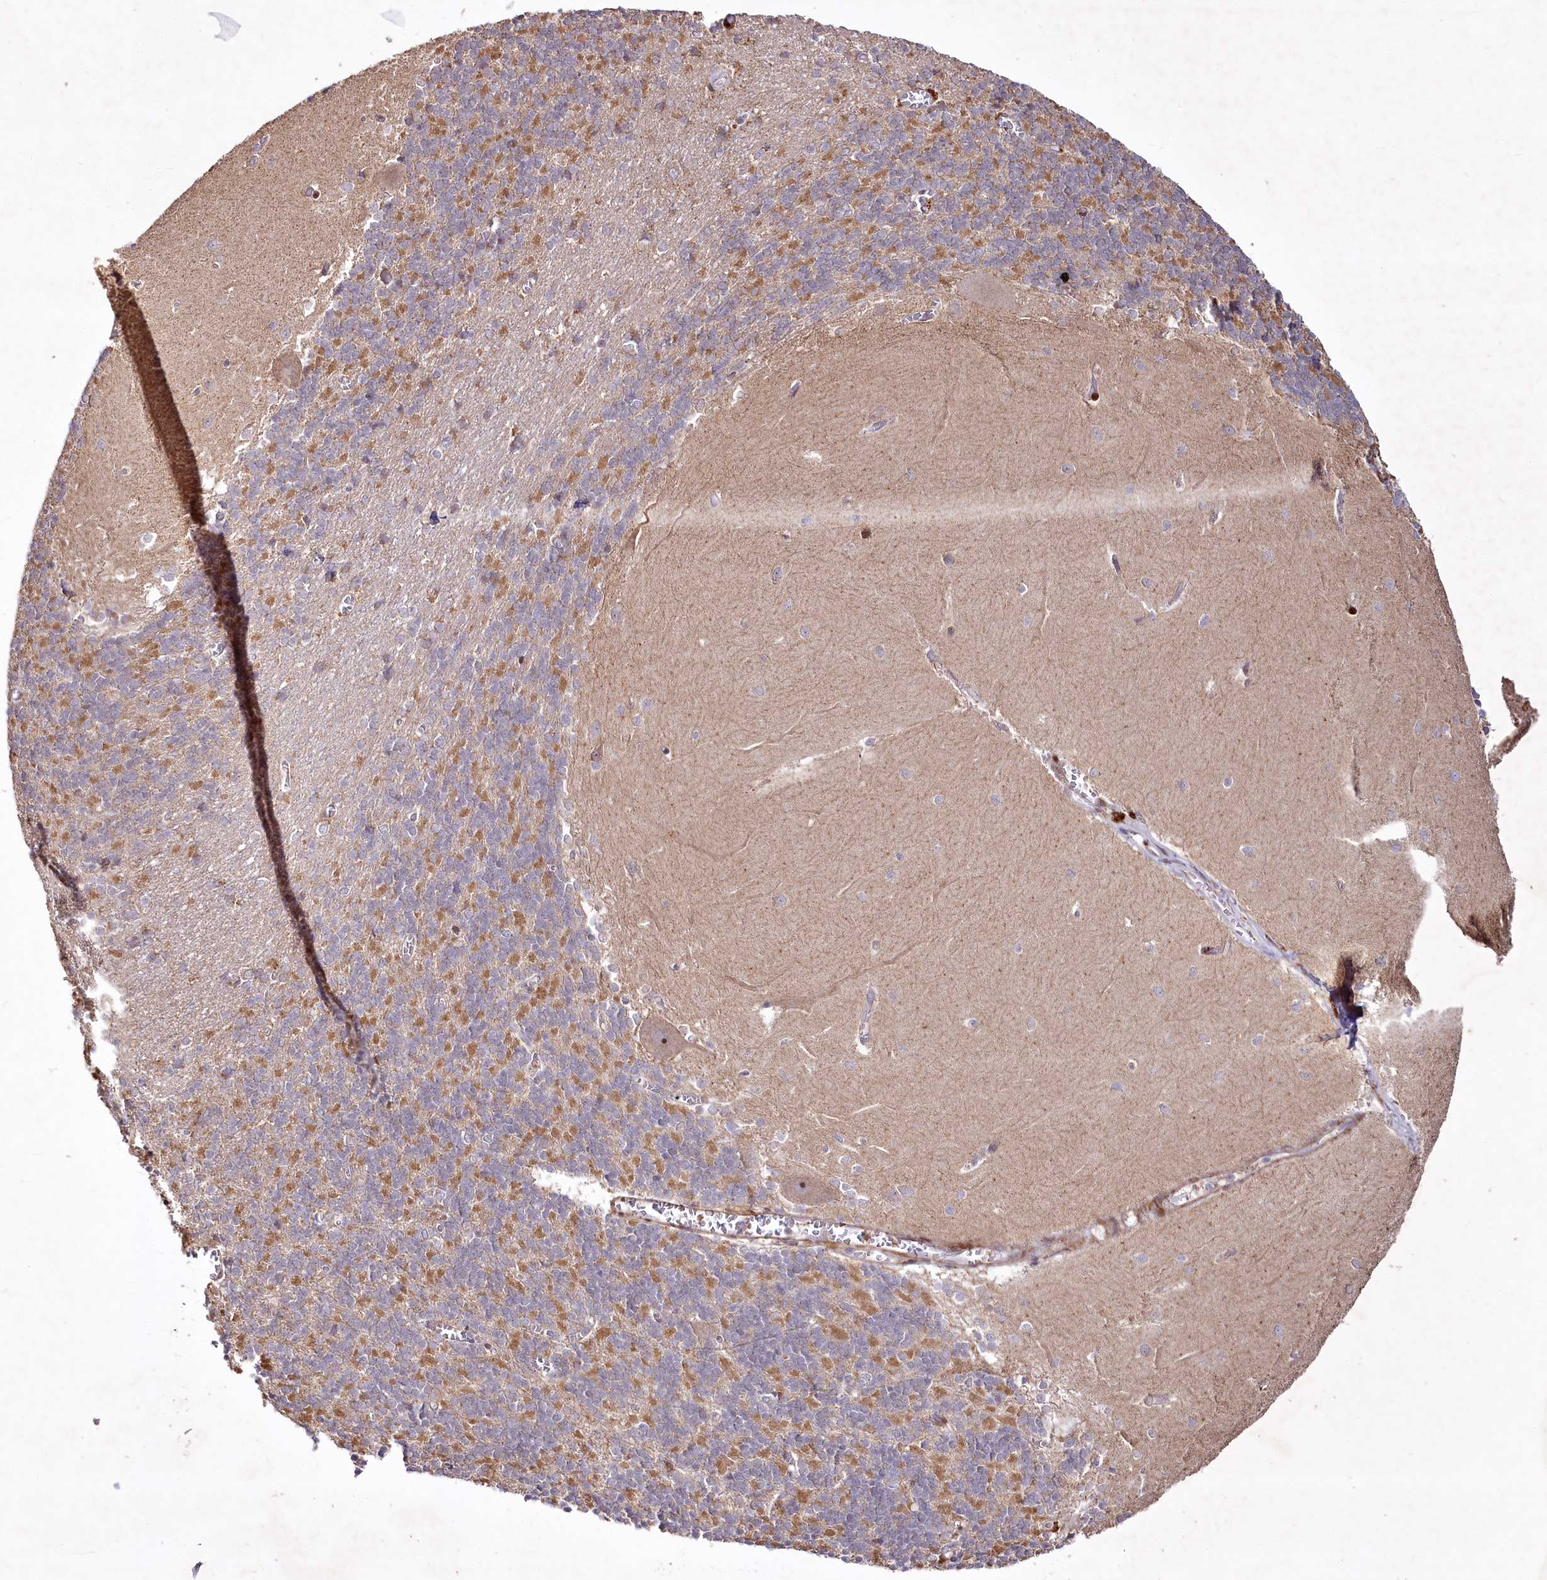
{"staining": {"intensity": "weak", "quantity": "25%-75%", "location": "cytoplasmic/membranous"}, "tissue": "cerebellum", "cell_type": "Cells in granular layer", "image_type": "normal", "snomed": [{"axis": "morphology", "description": "Normal tissue, NOS"}, {"axis": "topography", "description": "Cerebellum"}], "caption": "IHC (DAB (3,3'-diaminobenzidine)) staining of unremarkable human cerebellum displays weak cytoplasmic/membranous protein staining in approximately 25%-75% of cells in granular layer. (Brightfield microscopy of DAB IHC at high magnification).", "gene": "PSTK", "patient": {"sex": "male", "age": 37}}